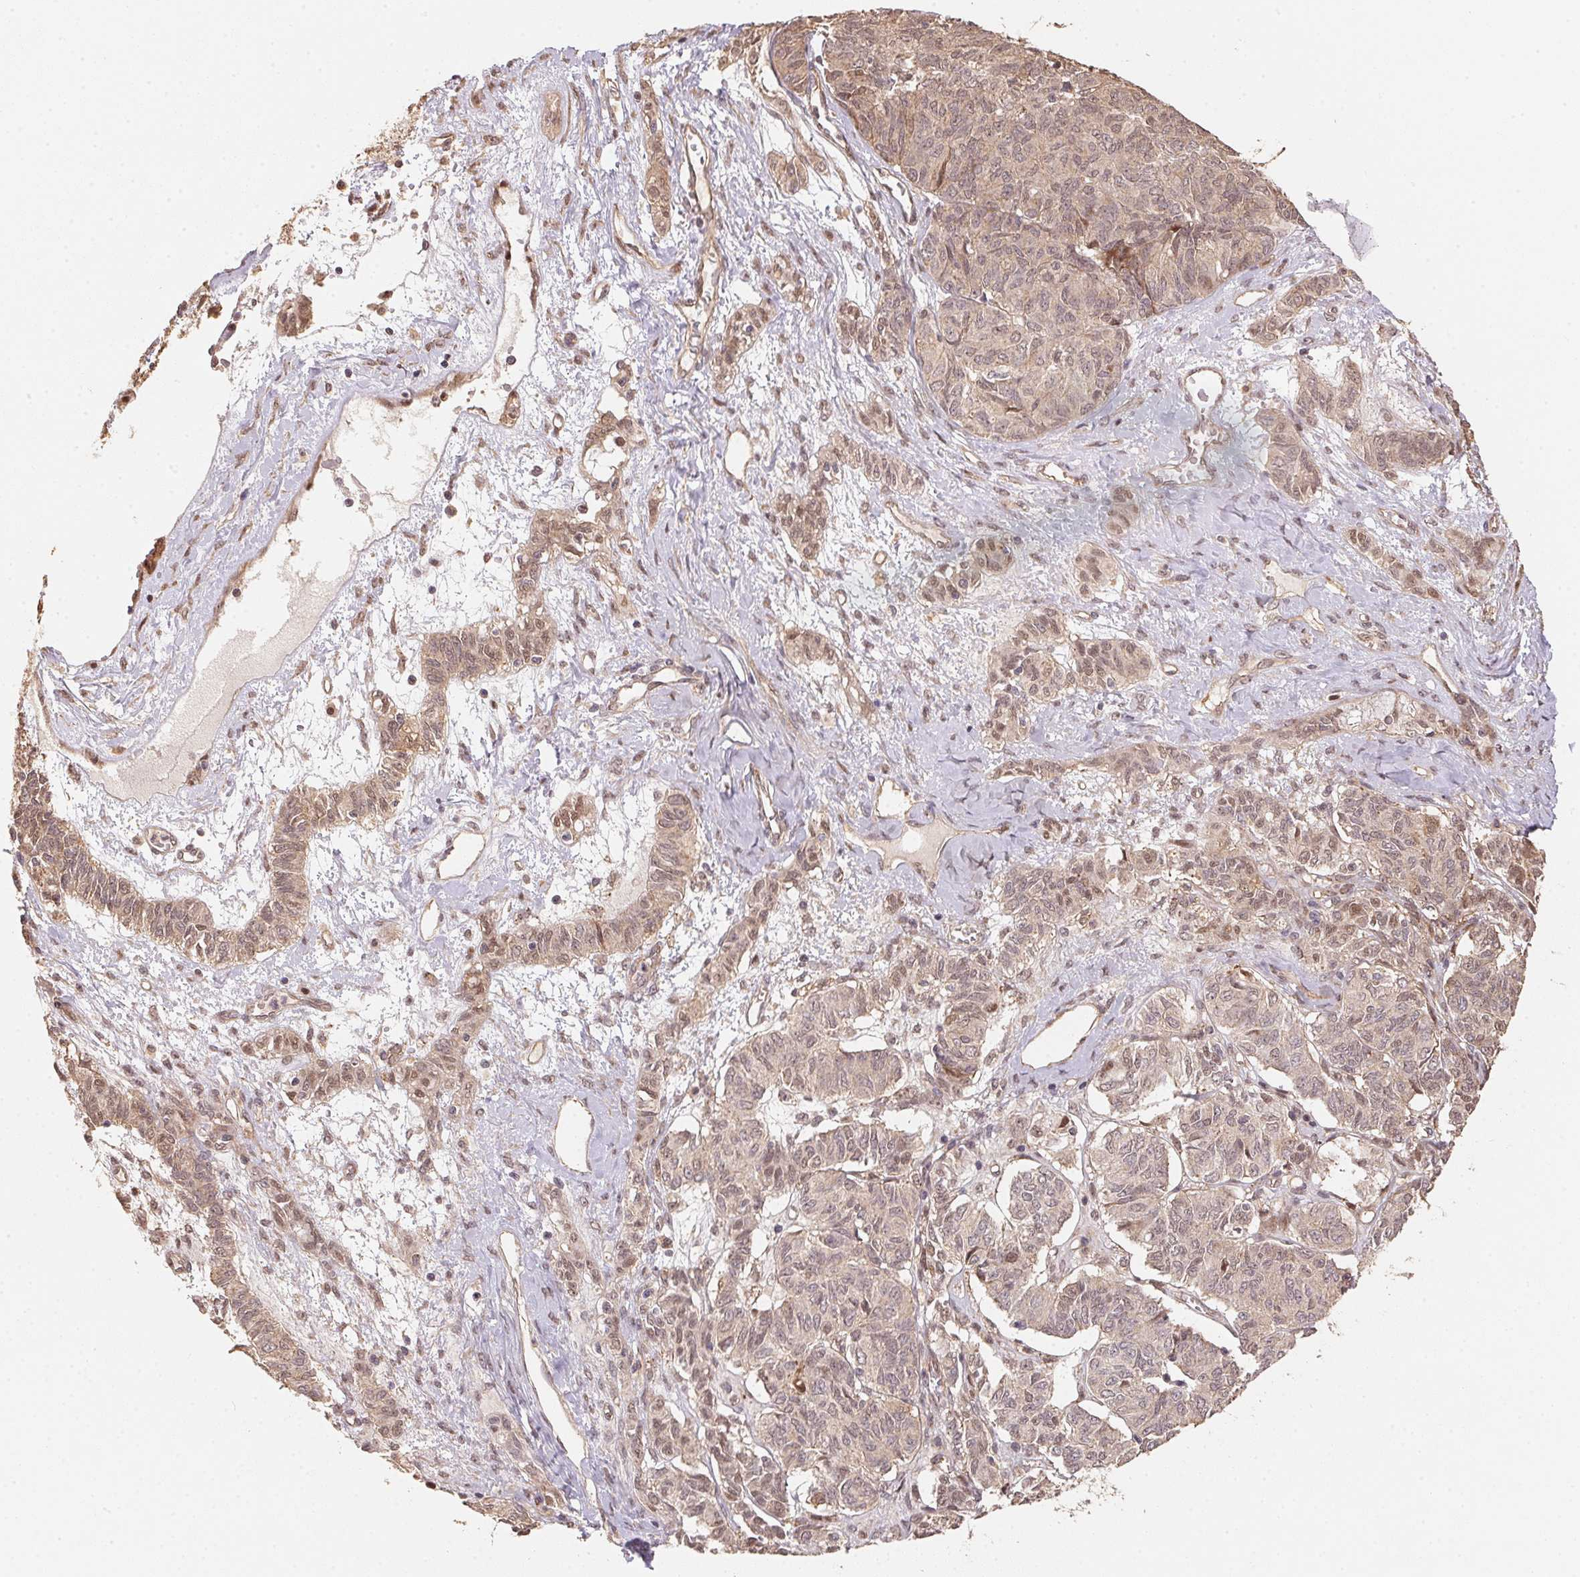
{"staining": {"intensity": "moderate", "quantity": "25%-75%", "location": "cytoplasmic/membranous"}, "tissue": "ovarian cancer", "cell_type": "Tumor cells", "image_type": "cancer", "snomed": [{"axis": "morphology", "description": "Carcinoma, endometroid"}, {"axis": "topography", "description": "Ovary"}], "caption": "Immunohistochemical staining of human ovarian cancer (endometroid carcinoma) demonstrates medium levels of moderate cytoplasmic/membranous protein expression in about 25%-75% of tumor cells. (Brightfield microscopy of DAB IHC at high magnification).", "gene": "TMEM222", "patient": {"sex": "female", "age": 80}}